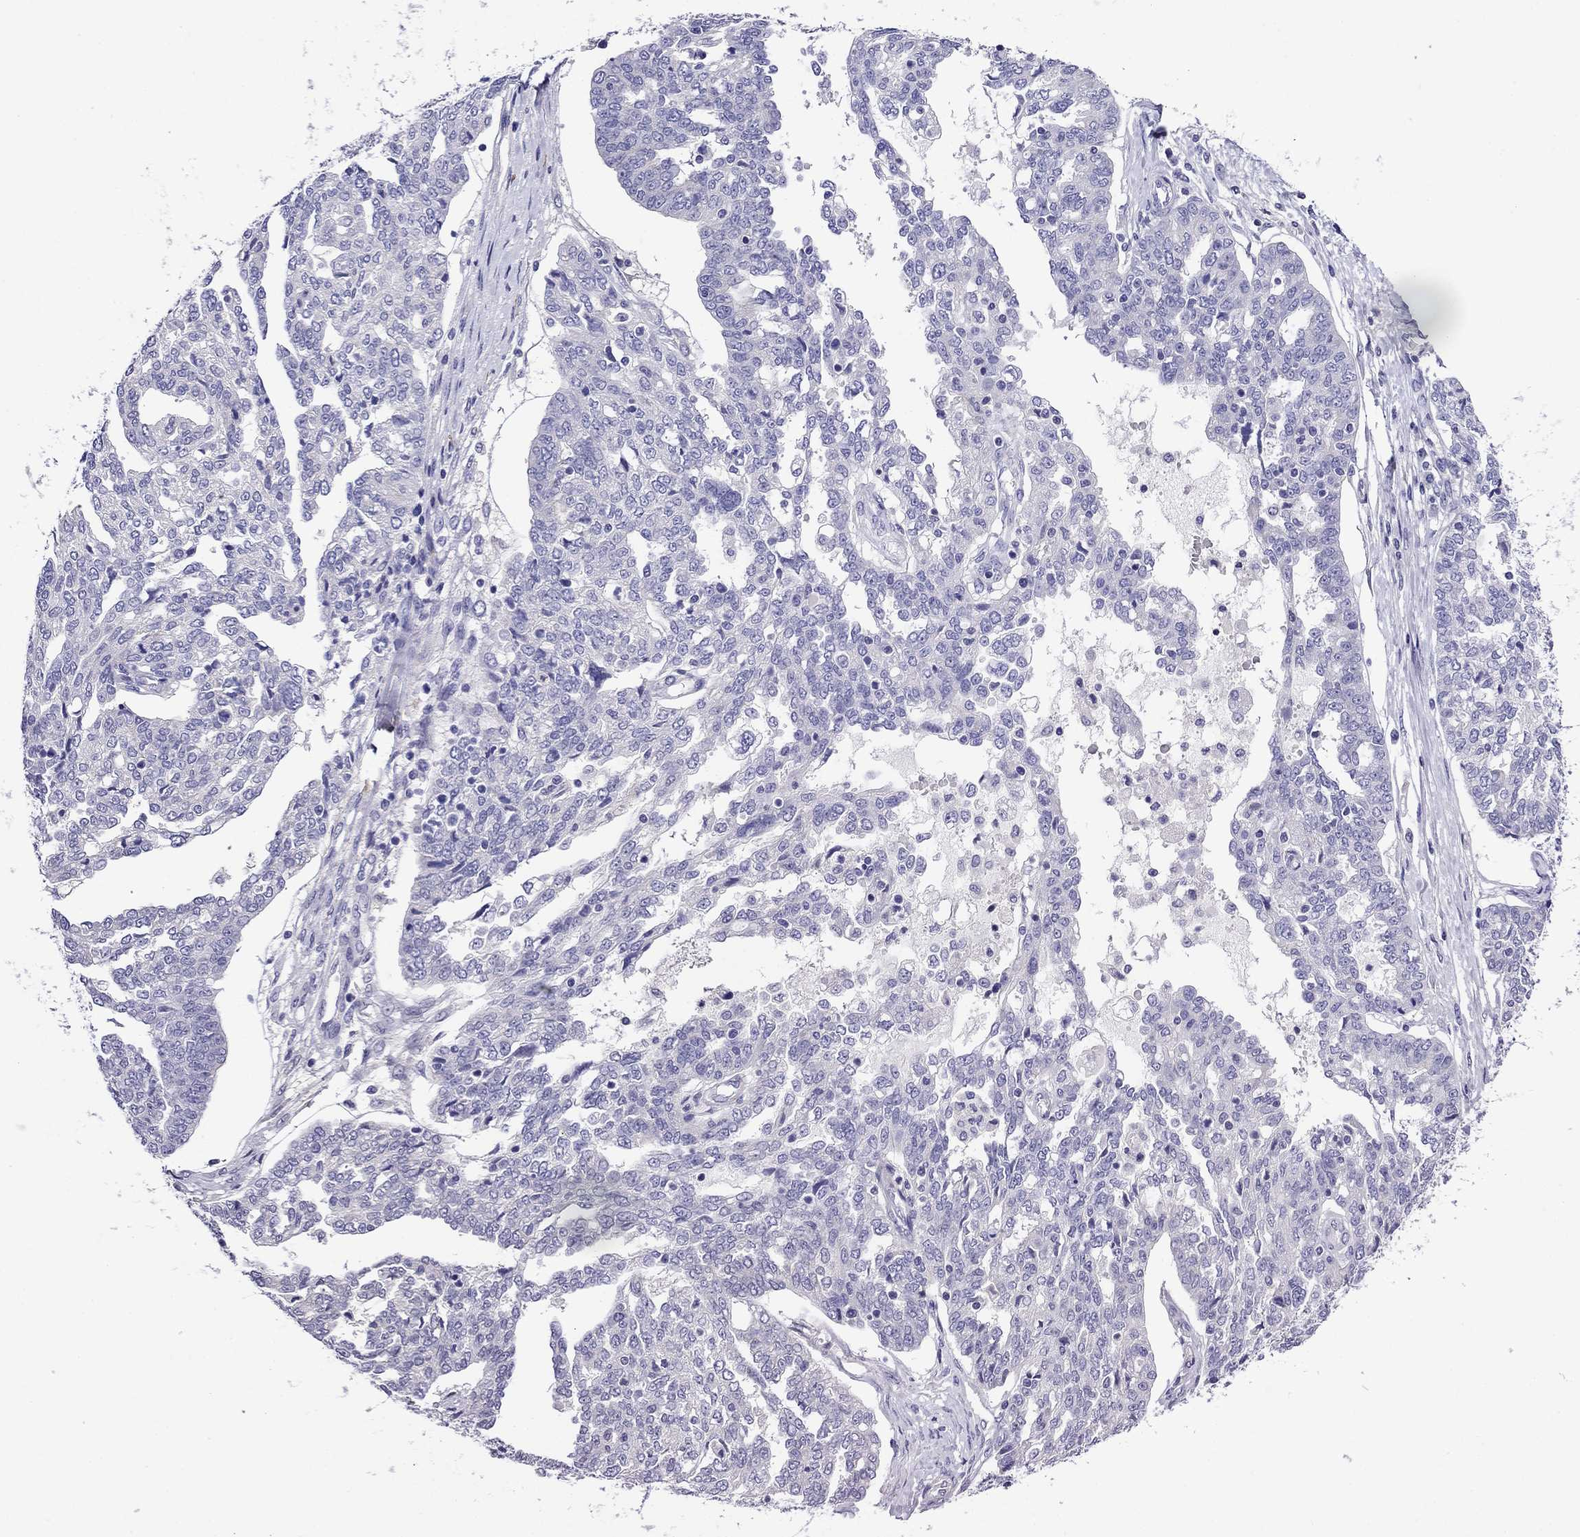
{"staining": {"intensity": "negative", "quantity": "none", "location": "none"}, "tissue": "ovarian cancer", "cell_type": "Tumor cells", "image_type": "cancer", "snomed": [{"axis": "morphology", "description": "Cystadenocarcinoma, serous, NOS"}, {"axis": "topography", "description": "Ovary"}], "caption": "IHC micrograph of neoplastic tissue: ovarian serous cystadenocarcinoma stained with DAB shows no significant protein expression in tumor cells. The staining was performed using DAB (3,3'-diaminobenzidine) to visualize the protein expression in brown, while the nuclei were stained in blue with hematoxylin (Magnification: 20x).", "gene": "SCG2", "patient": {"sex": "female", "age": 67}}